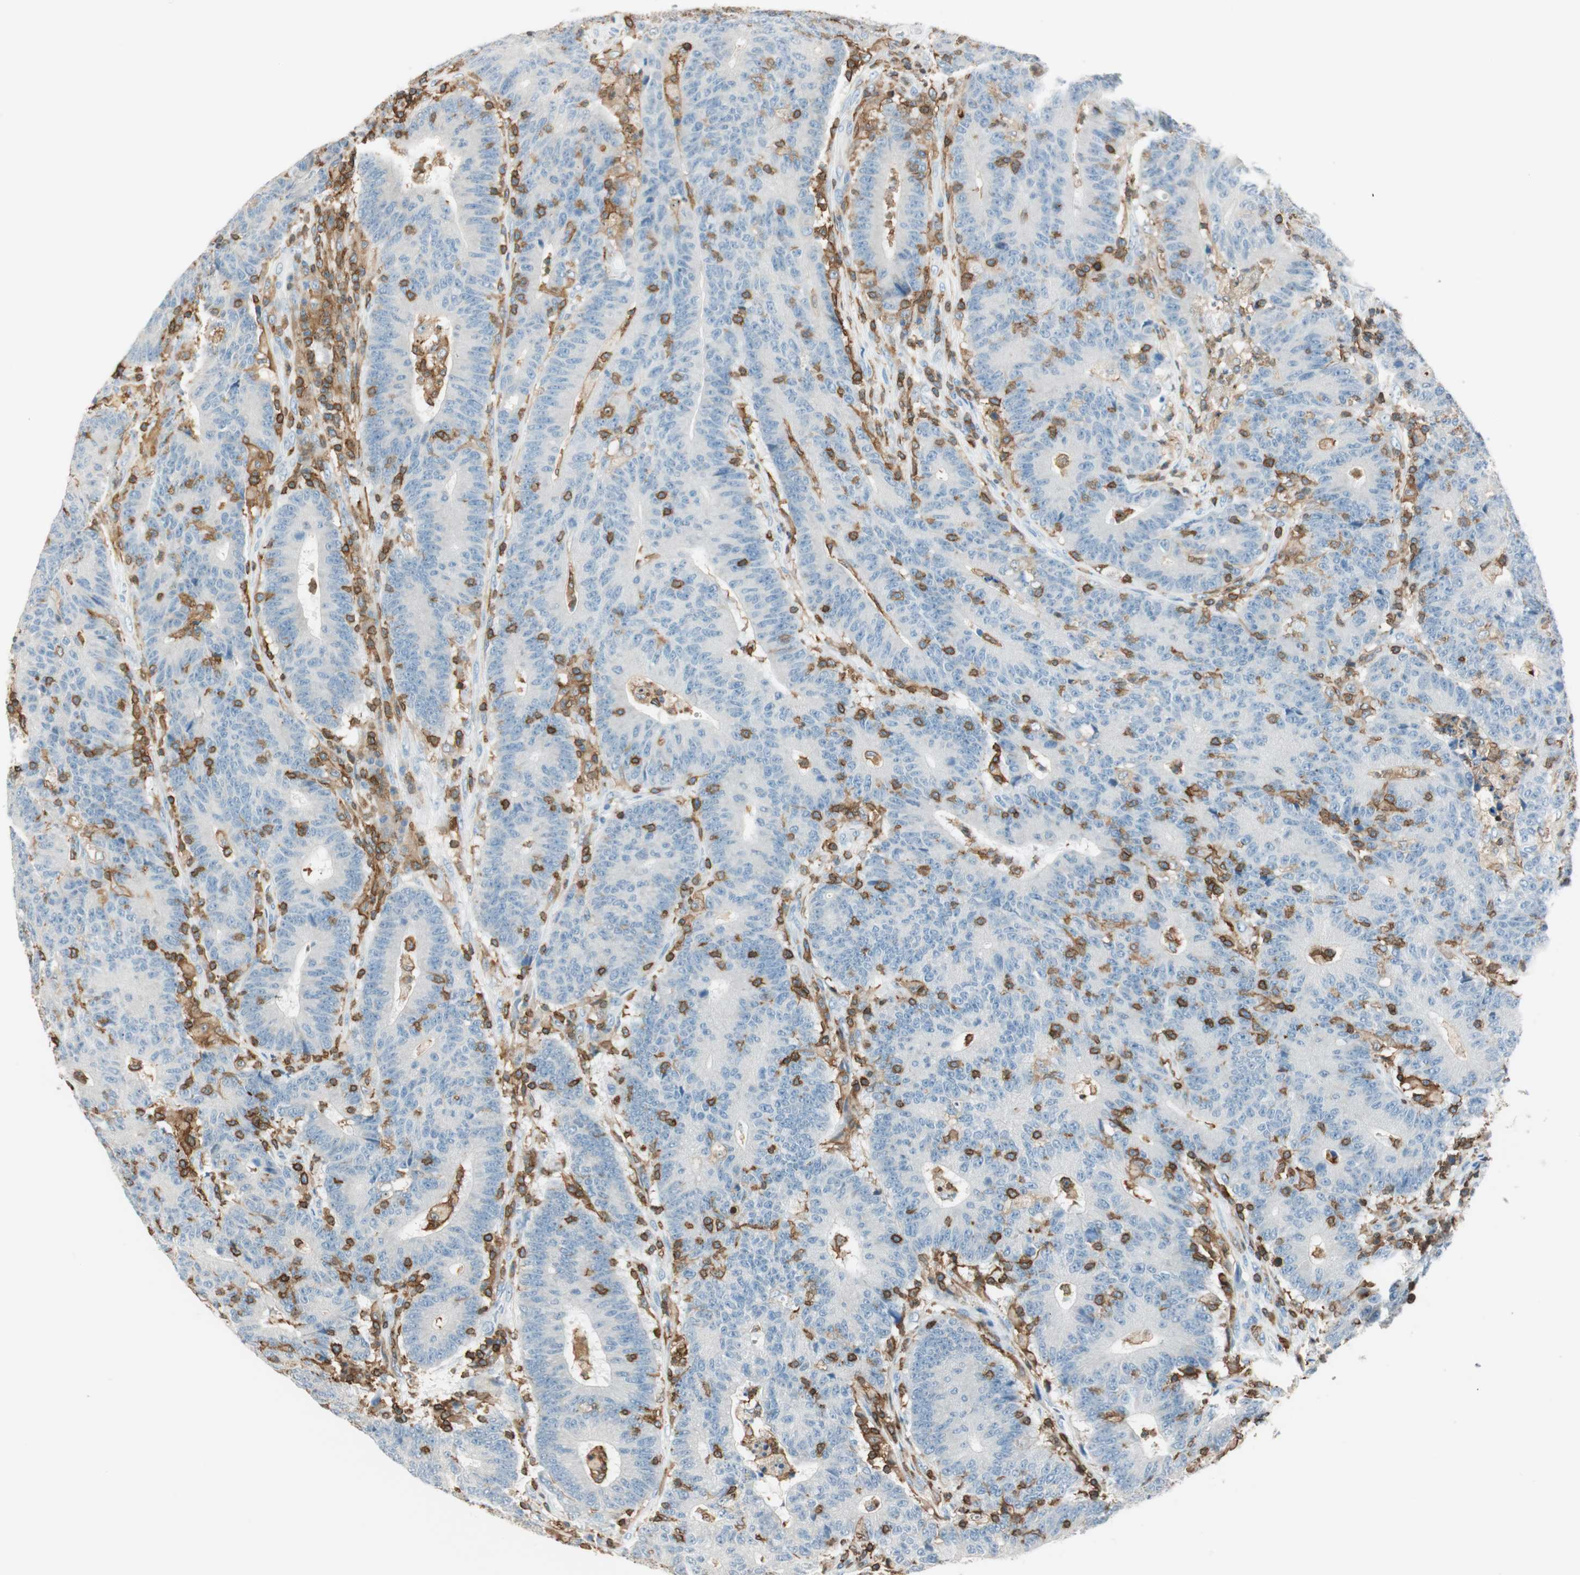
{"staining": {"intensity": "negative", "quantity": "none", "location": "none"}, "tissue": "colorectal cancer", "cell_type": "Tumor cells", "image_type": "cancer", "snomed": [{"axis": "morphology", "description": "Normal tissue, NOS"}, {"axis": "morphology", "description": "Adenocarcinoma, NOS"}, {"axis": "topography", "description": "Colon"}], "caption": "Immunohistochemistry micrograph of human colorectal cancer stained for a protein (brown), which demonstrates no staining in tumor cells.", "gene": "HPGD", "patient": {"sex": "female", "age": 75}}